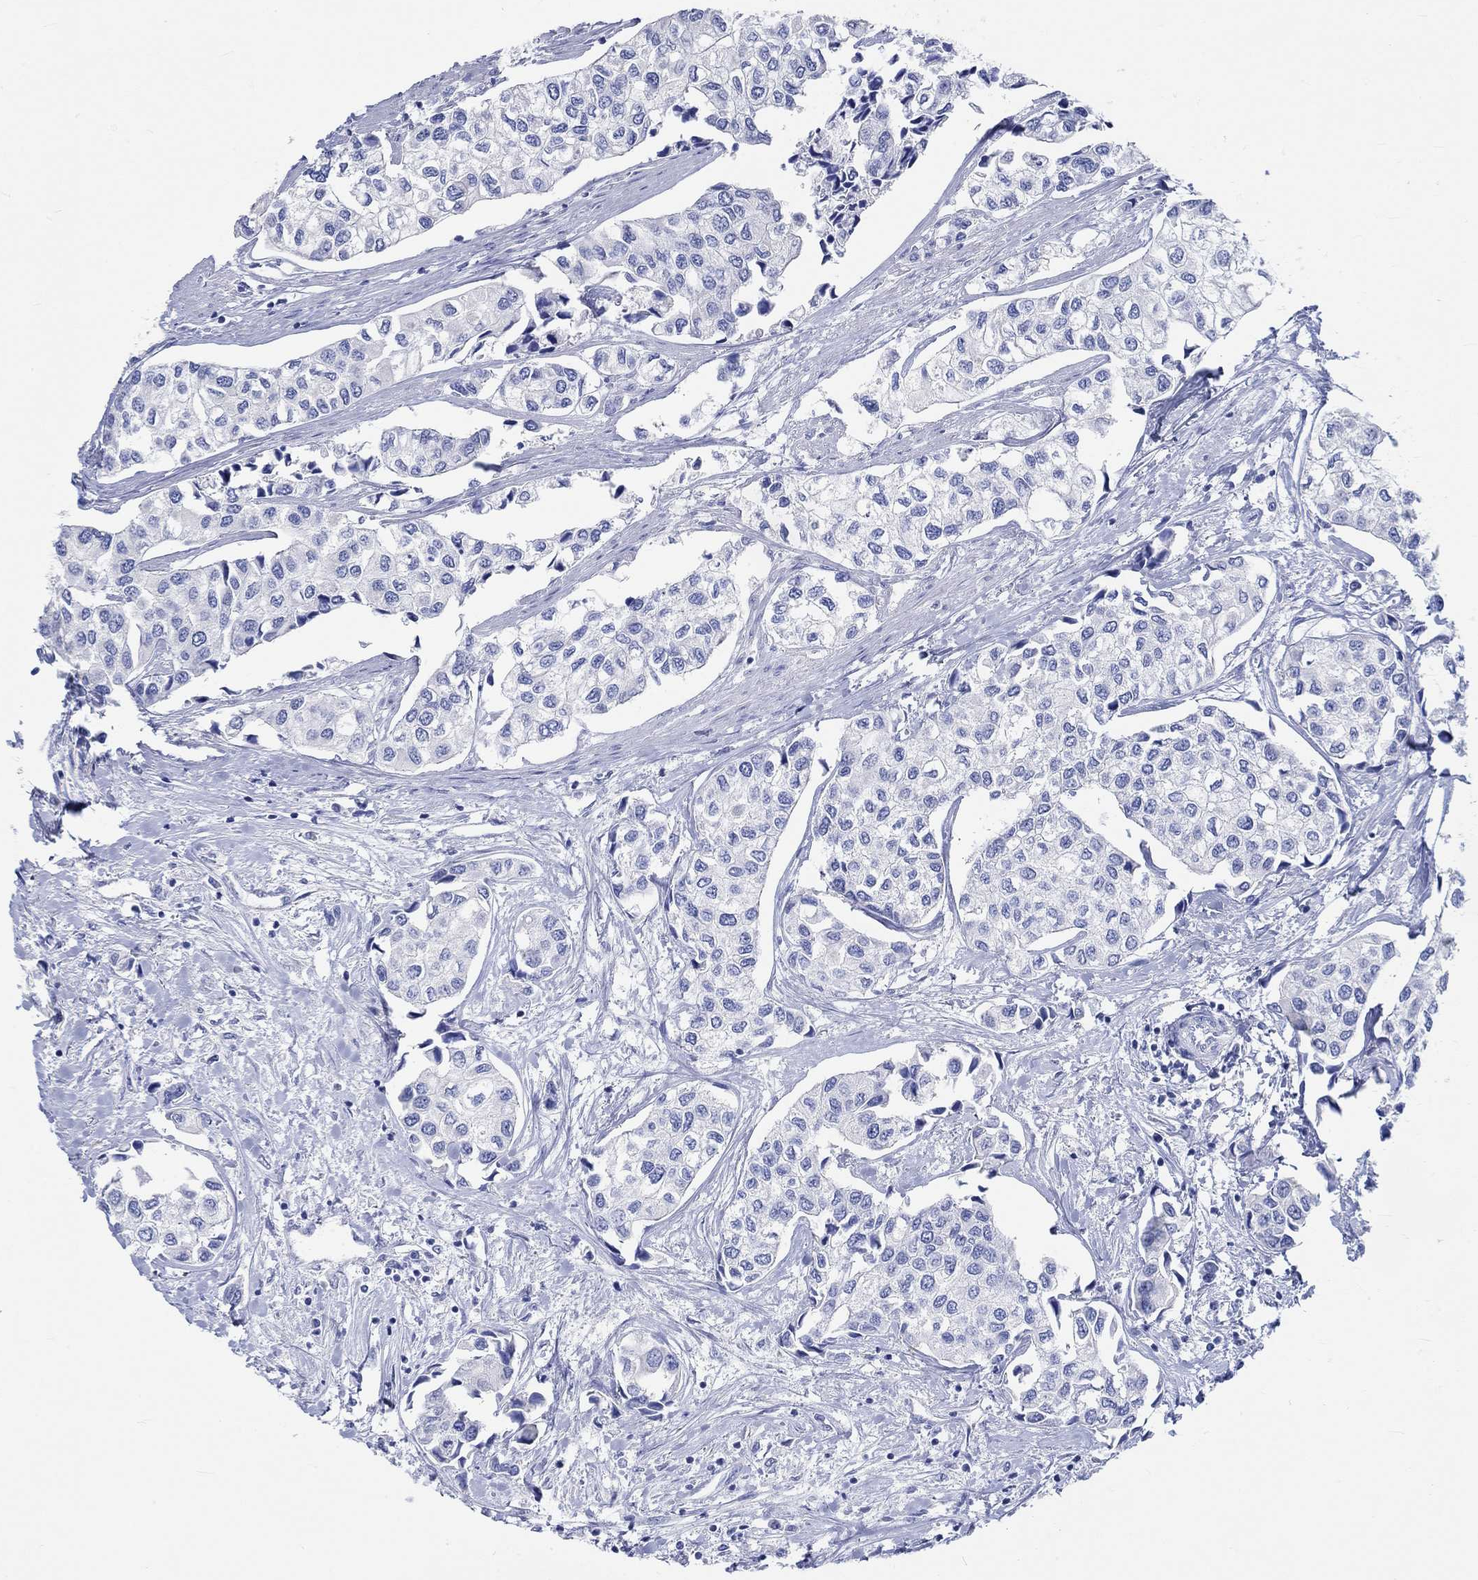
{"staining": {"intensity": "negative", "quantity": "none", "location": "none"}, "tissue": "urothelial cancer", "cell_type": "Tumor cells", "image_type": "cancer", "snomed": [{"axis": "morphology", "description": "Urothelial carcinoma, High grade"}, {"axis": "topography", "description": "Urinary bladder"}], "caption": "The immunohistochemistry histopathology image has no significant staining in tumor cells of high-grade urothelial carcinoma tissue.", "gene": "KCNA1", "patient": {"sex": "male", "age": 73}}